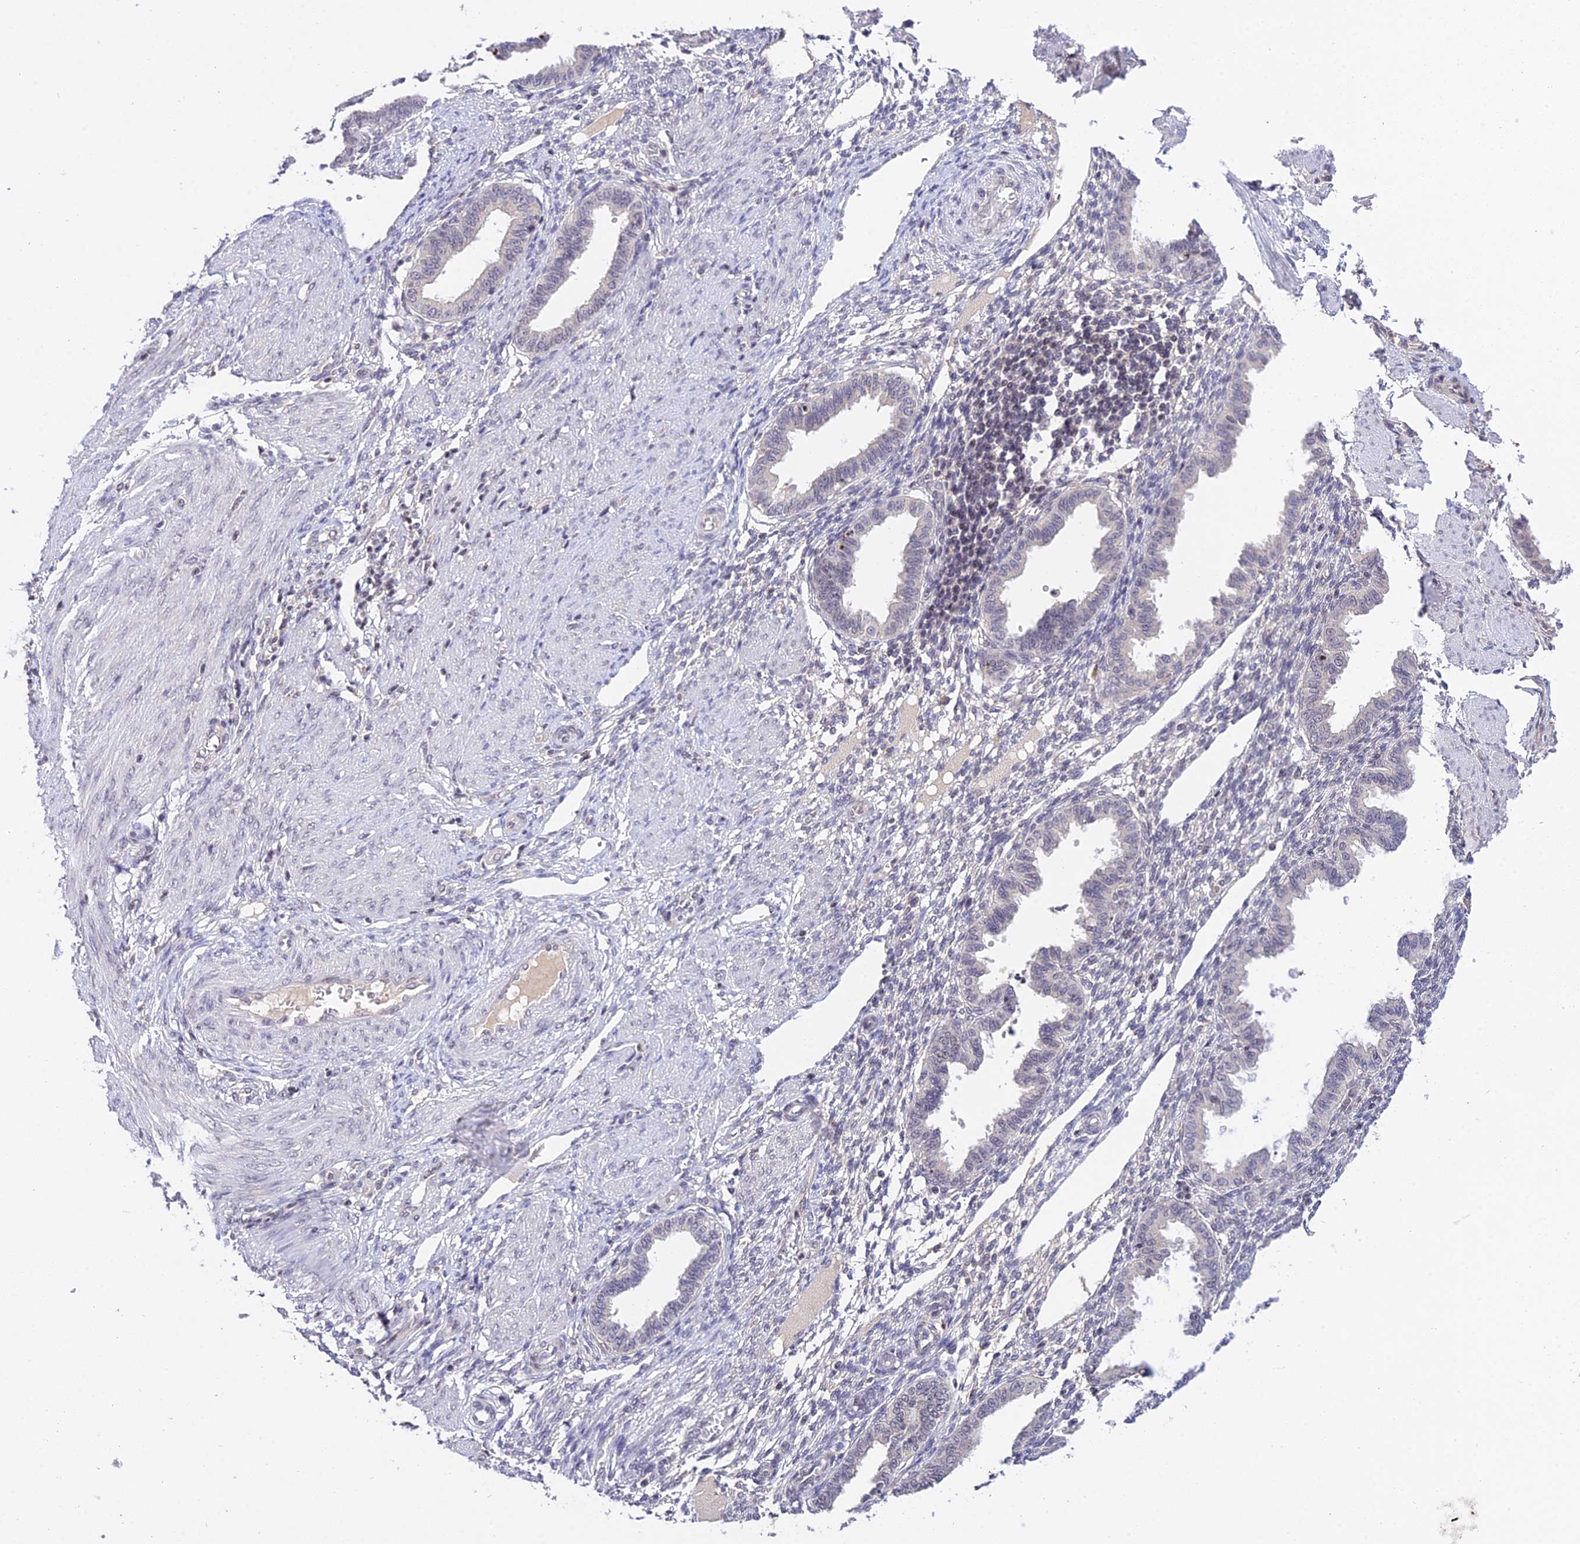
{"staining": {"intensity": "negative", "quantity": "none", "location": "none"}, "tissue": "endometrium", "cell_type": "Cells in endometrial stroma", "image_type": "normal", "snomed": [{"axis": "morphology", "description": "Normal tissue, NOS"}, {"axis": "topography", "description": "Endometrium"}], "caption": "Immunohistochemistry (IHC) of unremarkable human endometrium shows no staining in cells in endometrial stroma. (DAB immunohistochemistry (IHC) visualized using brightfield microscopy, high magnification).", "gene": "TEKT1", "patient": {"sex": "female", "age": 33}}